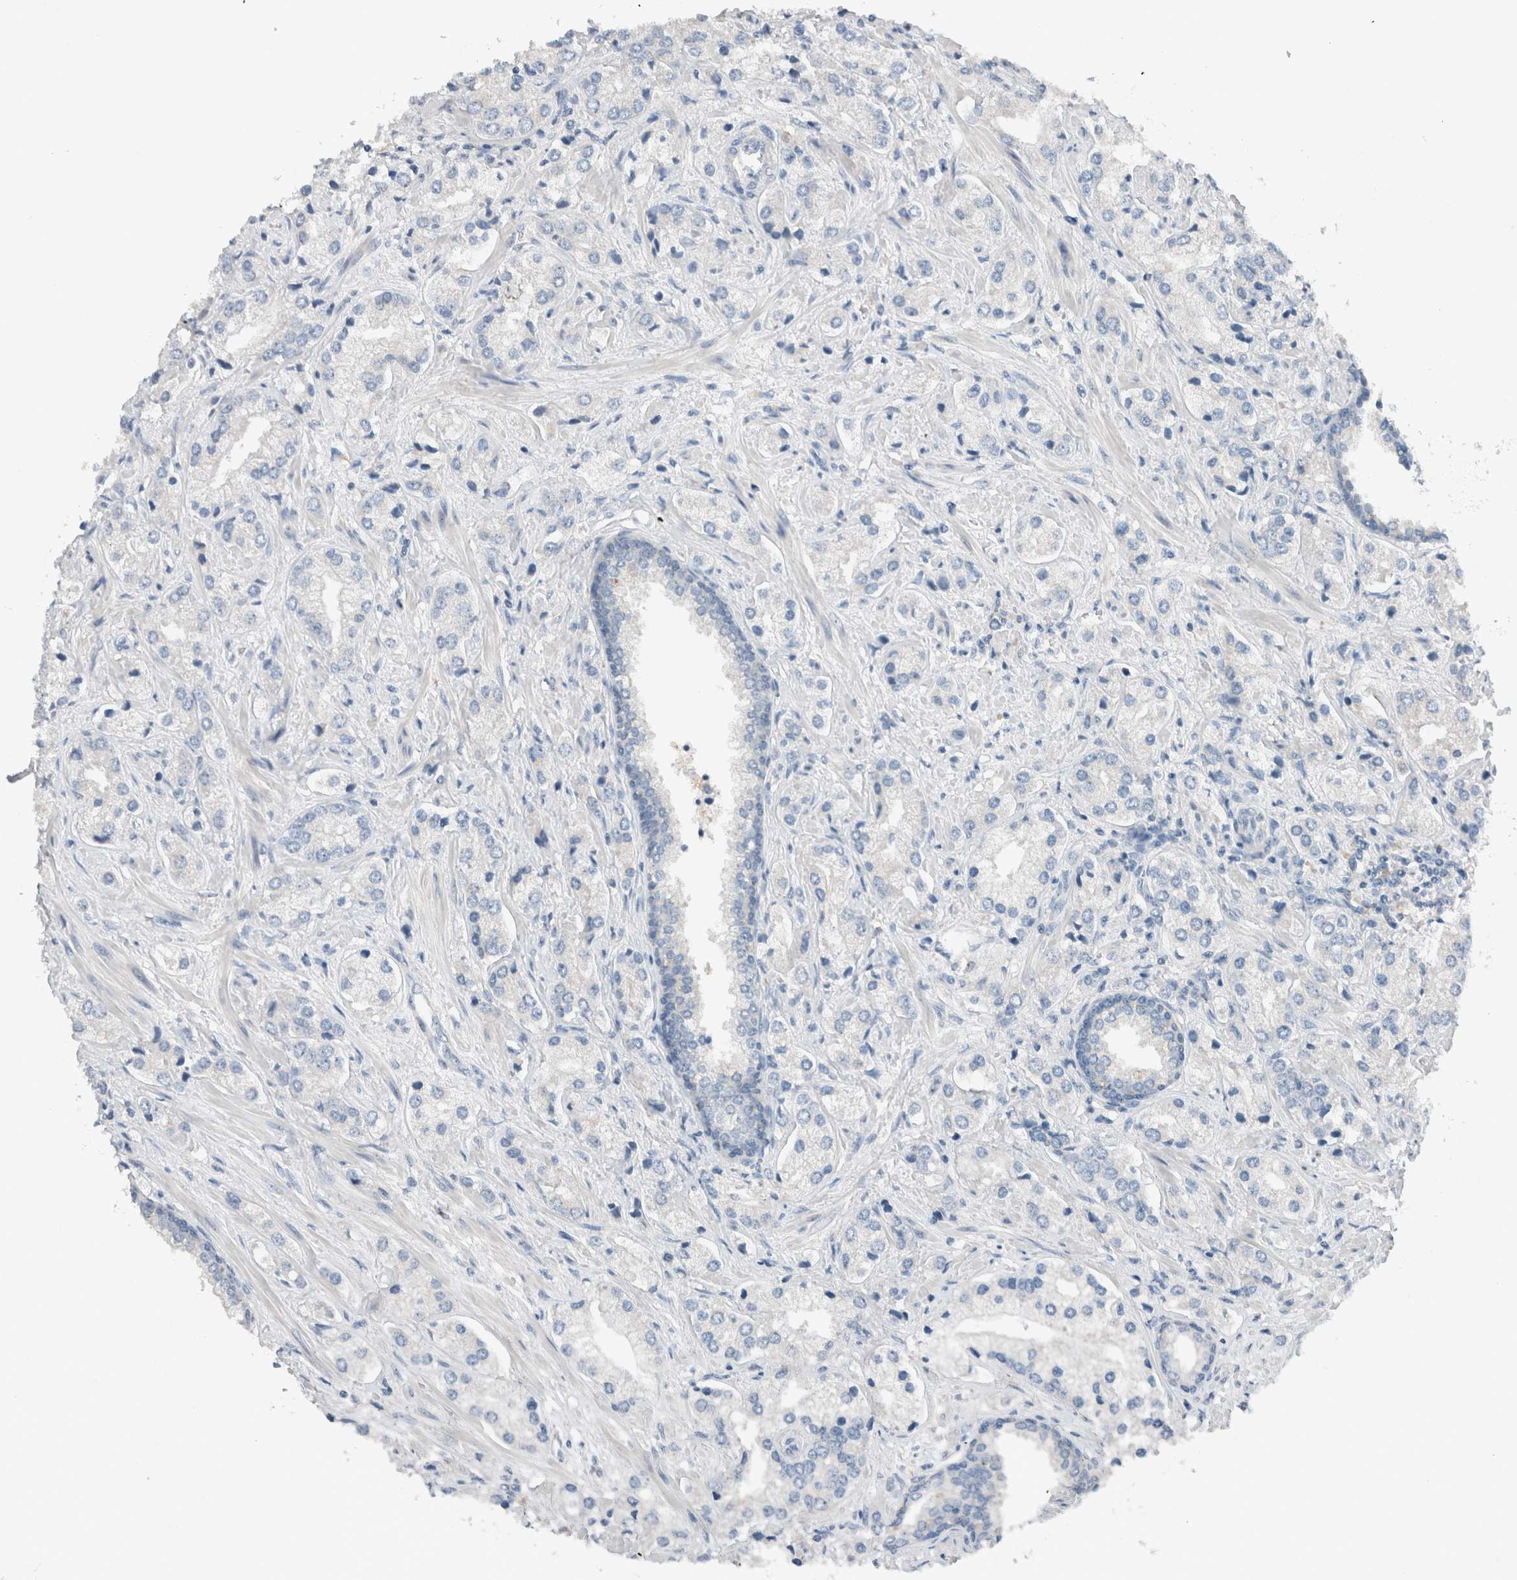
{"staining": {"intensity": "negative", "quantity": "none", "location": "none"}, "tissue": "prostate cancer", "cell_type": "Tumor cells", "image_type": "cancer", "snomed": [{"axis": "morphology", "description": "Adenocarcinoma, High grade"}, {"axis": "topography", "description": "Prostate"}], "caption": "High magnification brightfield microscopy of prostate cancer (high-grade adenocarcinoma) stained with DAB (3,3'-diaminobenzidine) (brown) and counterstained with hematoxylin (blue): tumor cells show no significant positivity.", "gene": "DUOX1", "patient": {"sex": "male", "age": 66}}